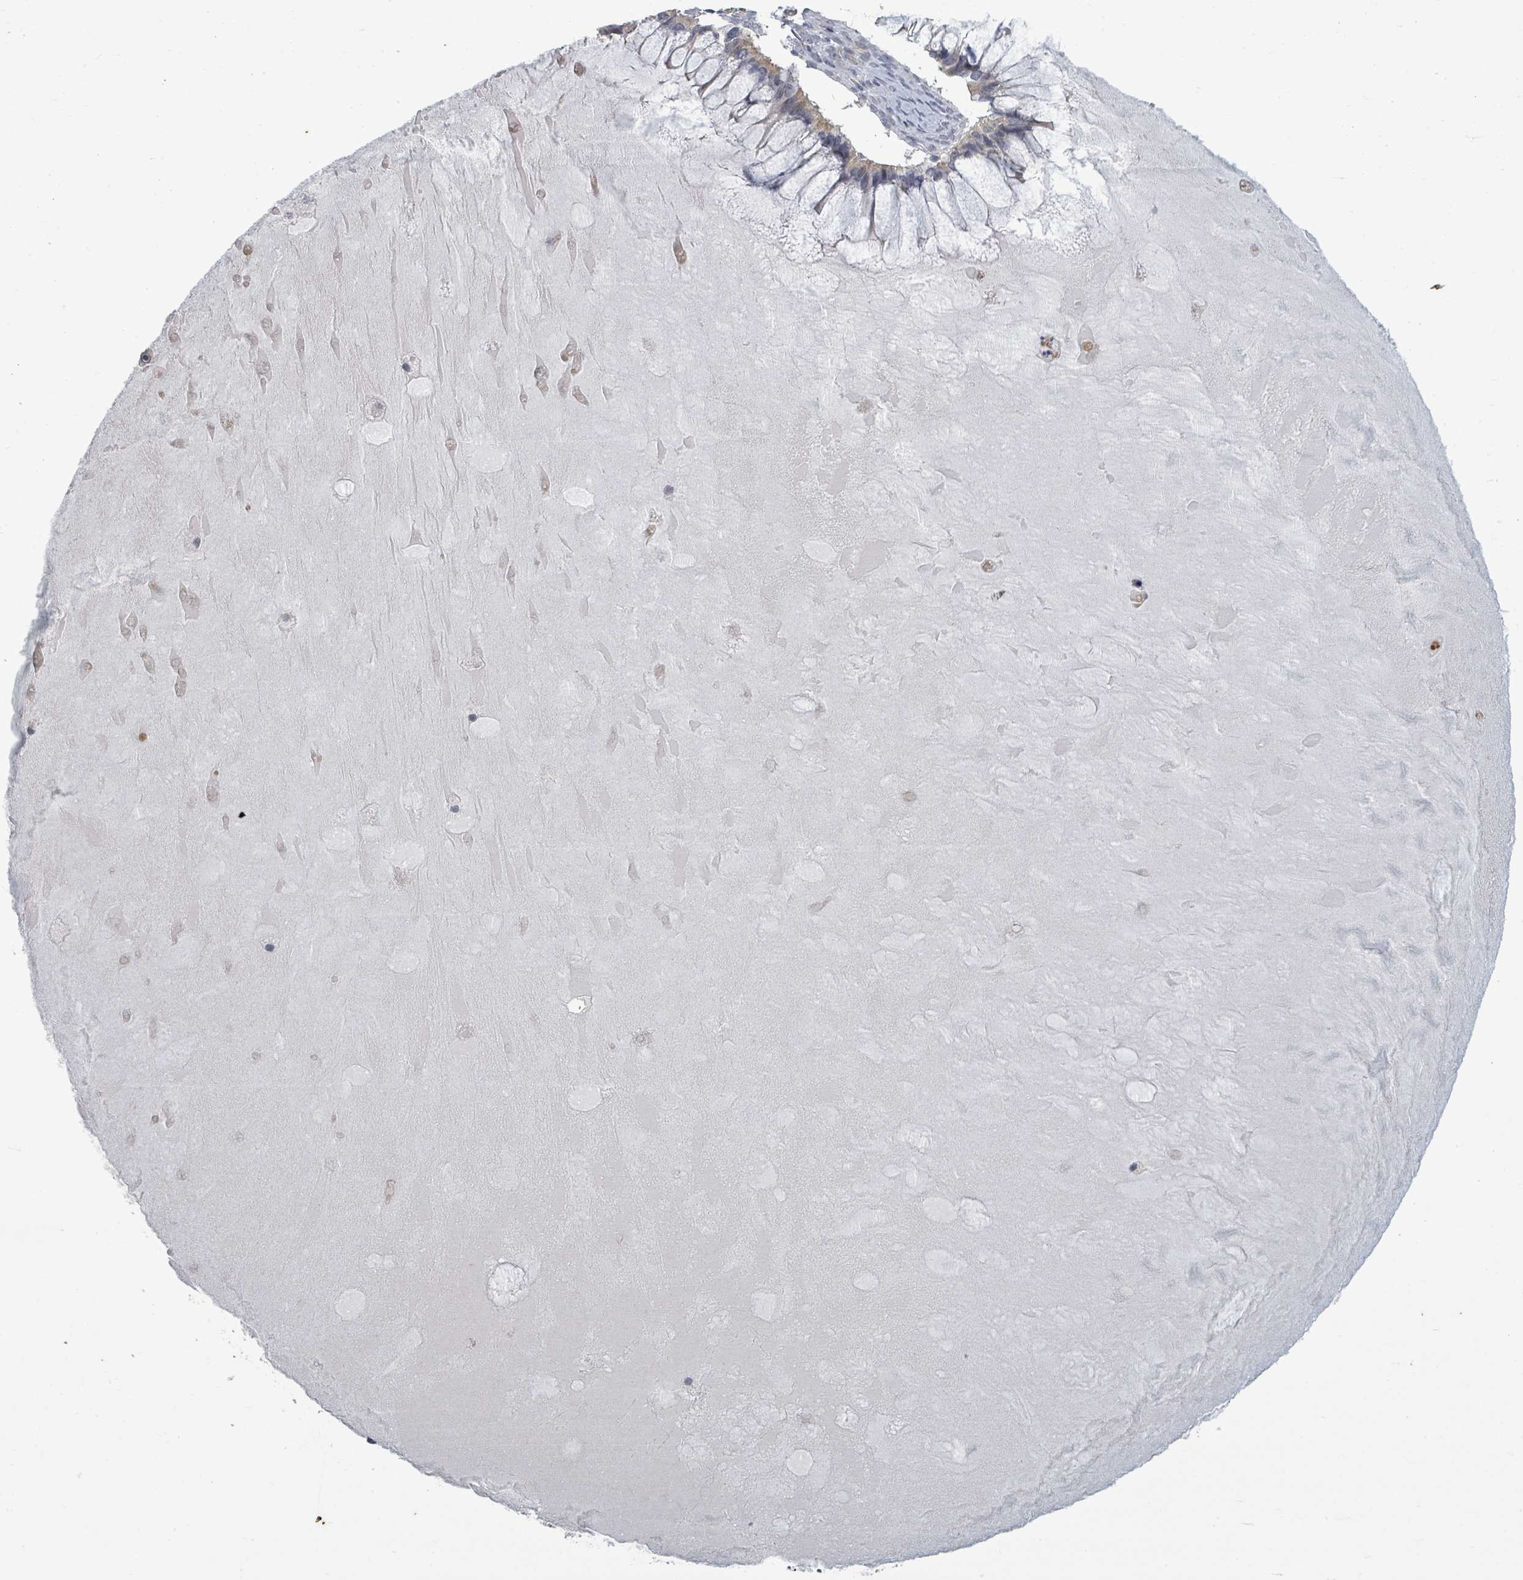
{"staining": {"intensity": "weak", "quantity": "25%-75%", "location": "cytoplasmic/membranous"}, "tissue": "ovarian cancer", "cell_type": "Tumor cells", "image_type": "cancer", "snomed": [{"axis": "morphology", "description": "Cystadenocarcinoma, mucinous, NOS"}, {"axis": "topography", "description": "Ovary"}], "caption": "Tumor cells display low levels of weak cytoplasmic/membranous positivity in approximately 25%-75% of cells in human ovarian cancer.", "gene": "ASB12", "patient": {"sex": "female", "age": 61}}